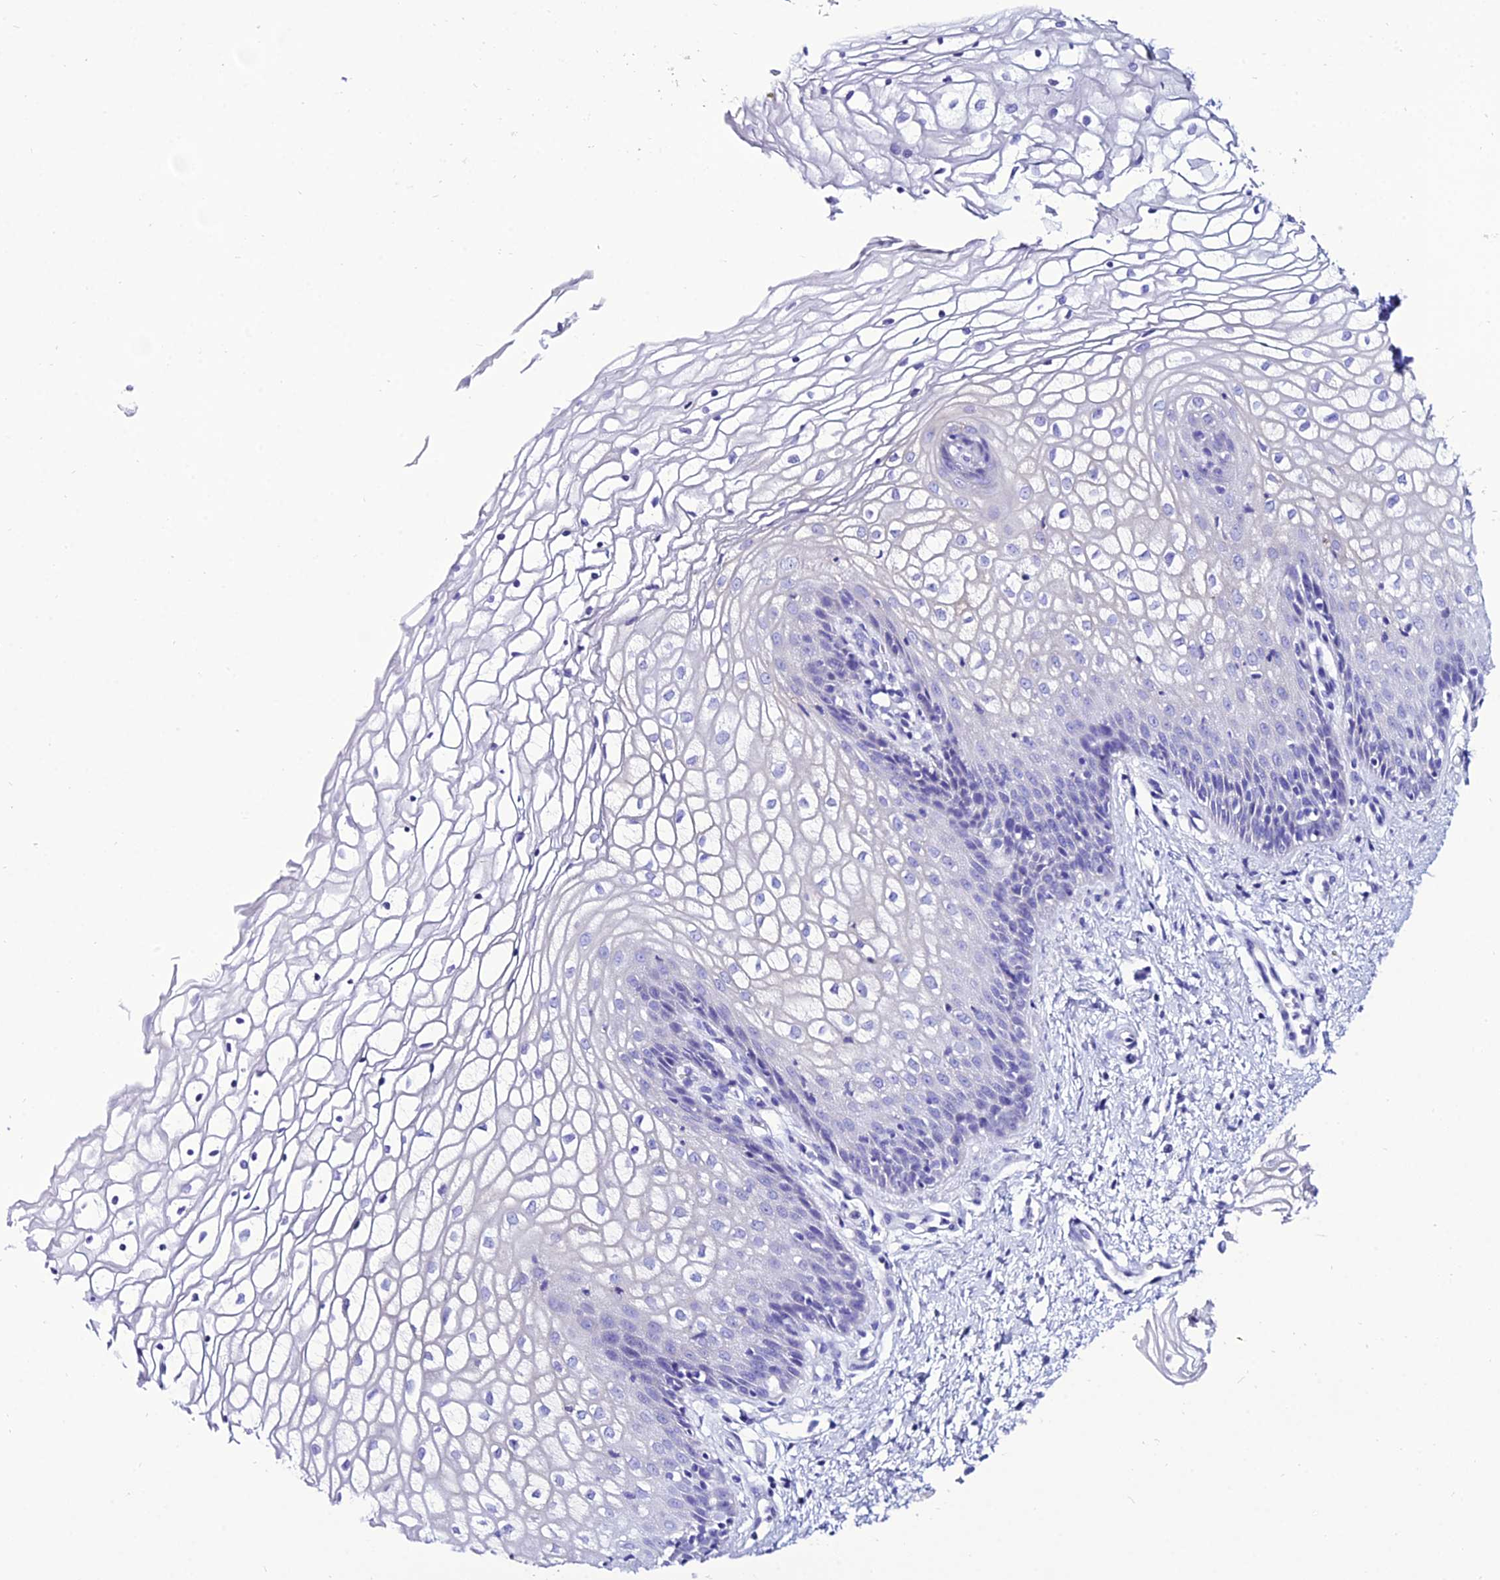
{"staining": {"intensity": "negative", "quantity": "none", "location": "none"}, "tissue": "vagina", "cell_type": "Squamous epithelial cells", "image_type": "normal", "snomed": [{"axis": "morphology", "description": "Normal tissue, NOS"}, {"axis": "topography", "description": "Vagina"}], "caption": "This is an immunohistochemistry (IHC) image of unremarkable vagina. There is no expression in squamous epithelial cells.", "gene": "OR4D5", "patient": {"sex": "female", "age": 34}}